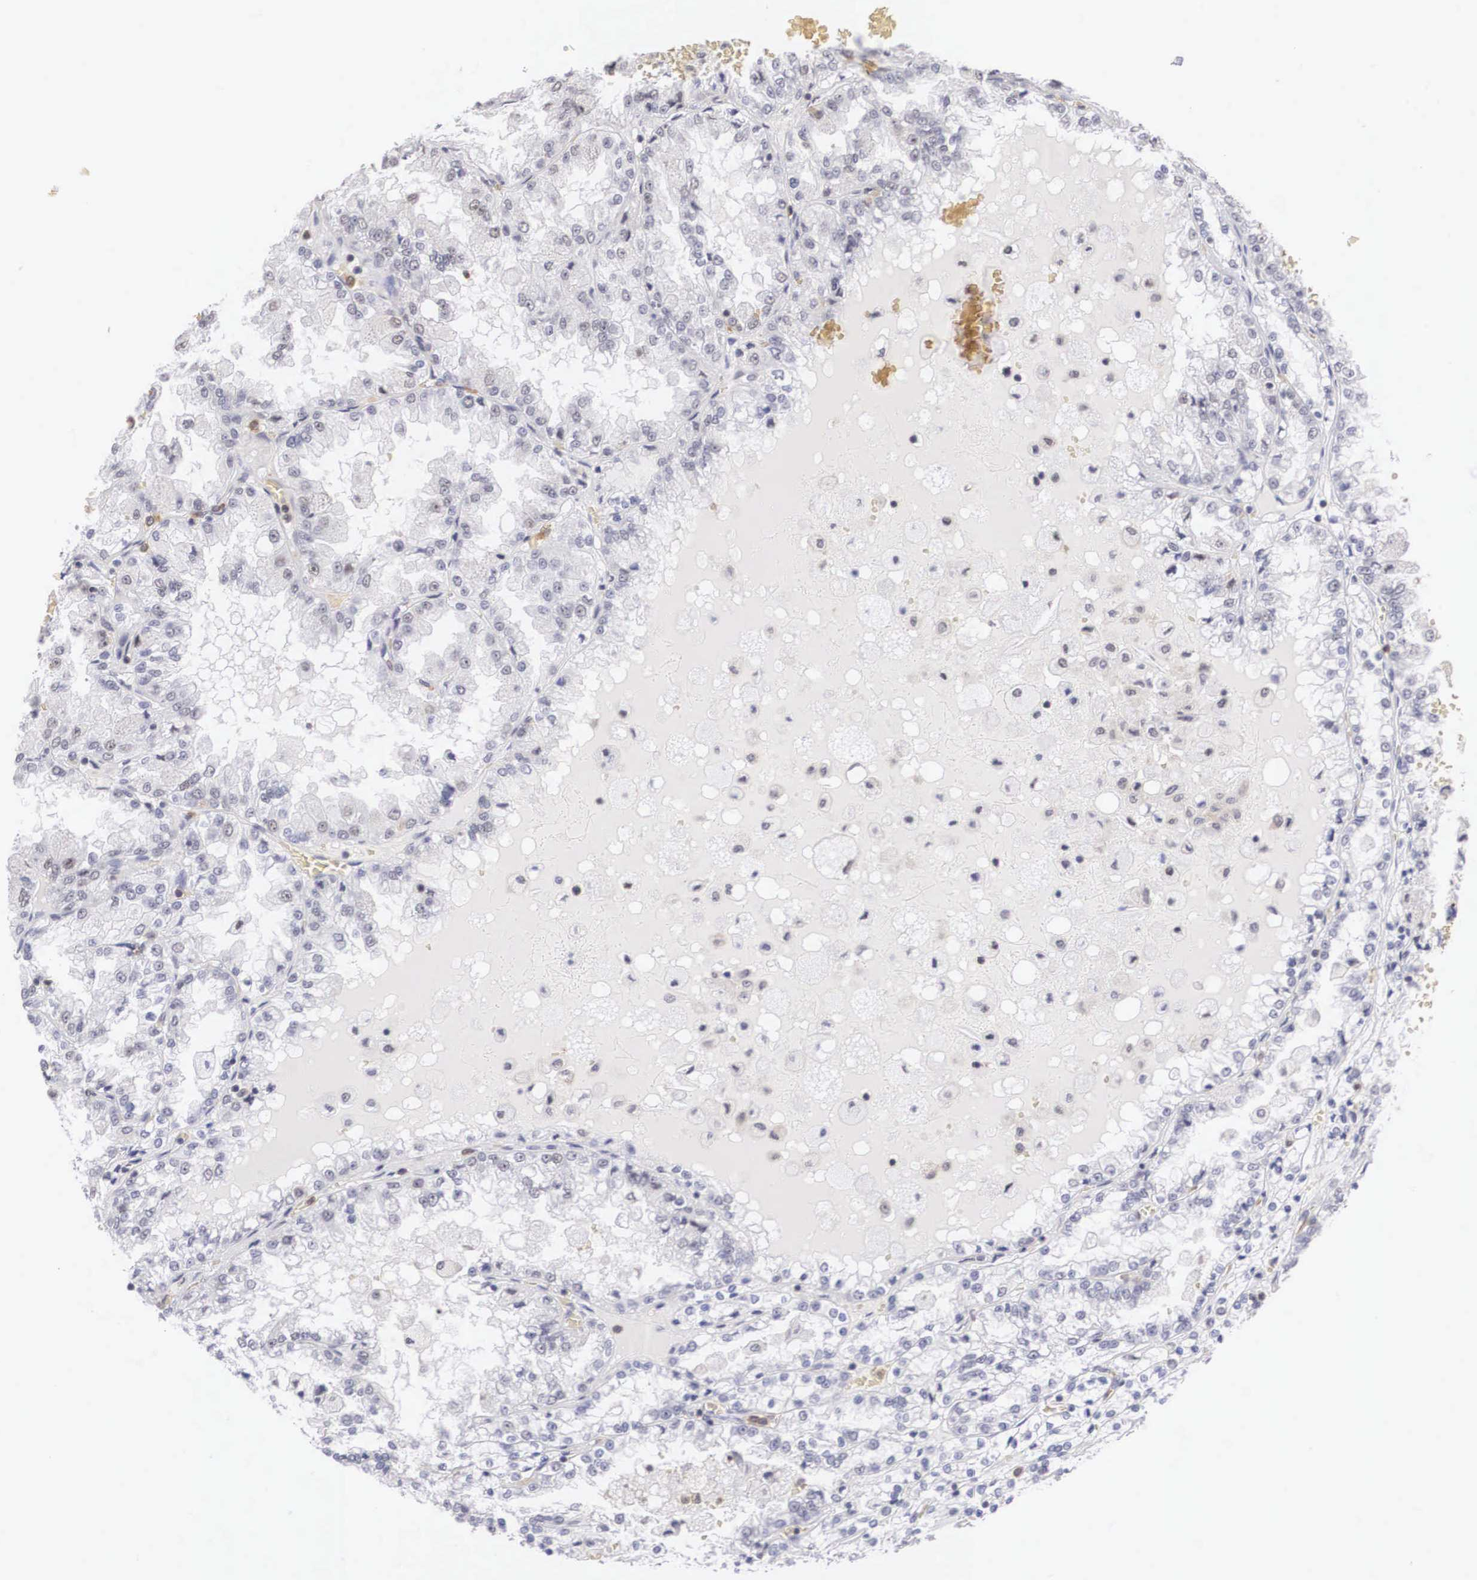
{"staining": {"intensity": "negative", "quantity": "none", "location": "none"}, "tissue": "renal cancer", "cell_type": "Tumor cells", "image_type": "cancer", "snomed": [{"axis": "morphology", "description": "Adenocarcinoma, NOS"}, {"axis": "topography", "description": "Kidney"}], "caption": "Tumor cells are negative for protein expression in human renal adenocarcinoma.", "gene": "FAM47A", "patient": {"sex": "female", "age": 56}}